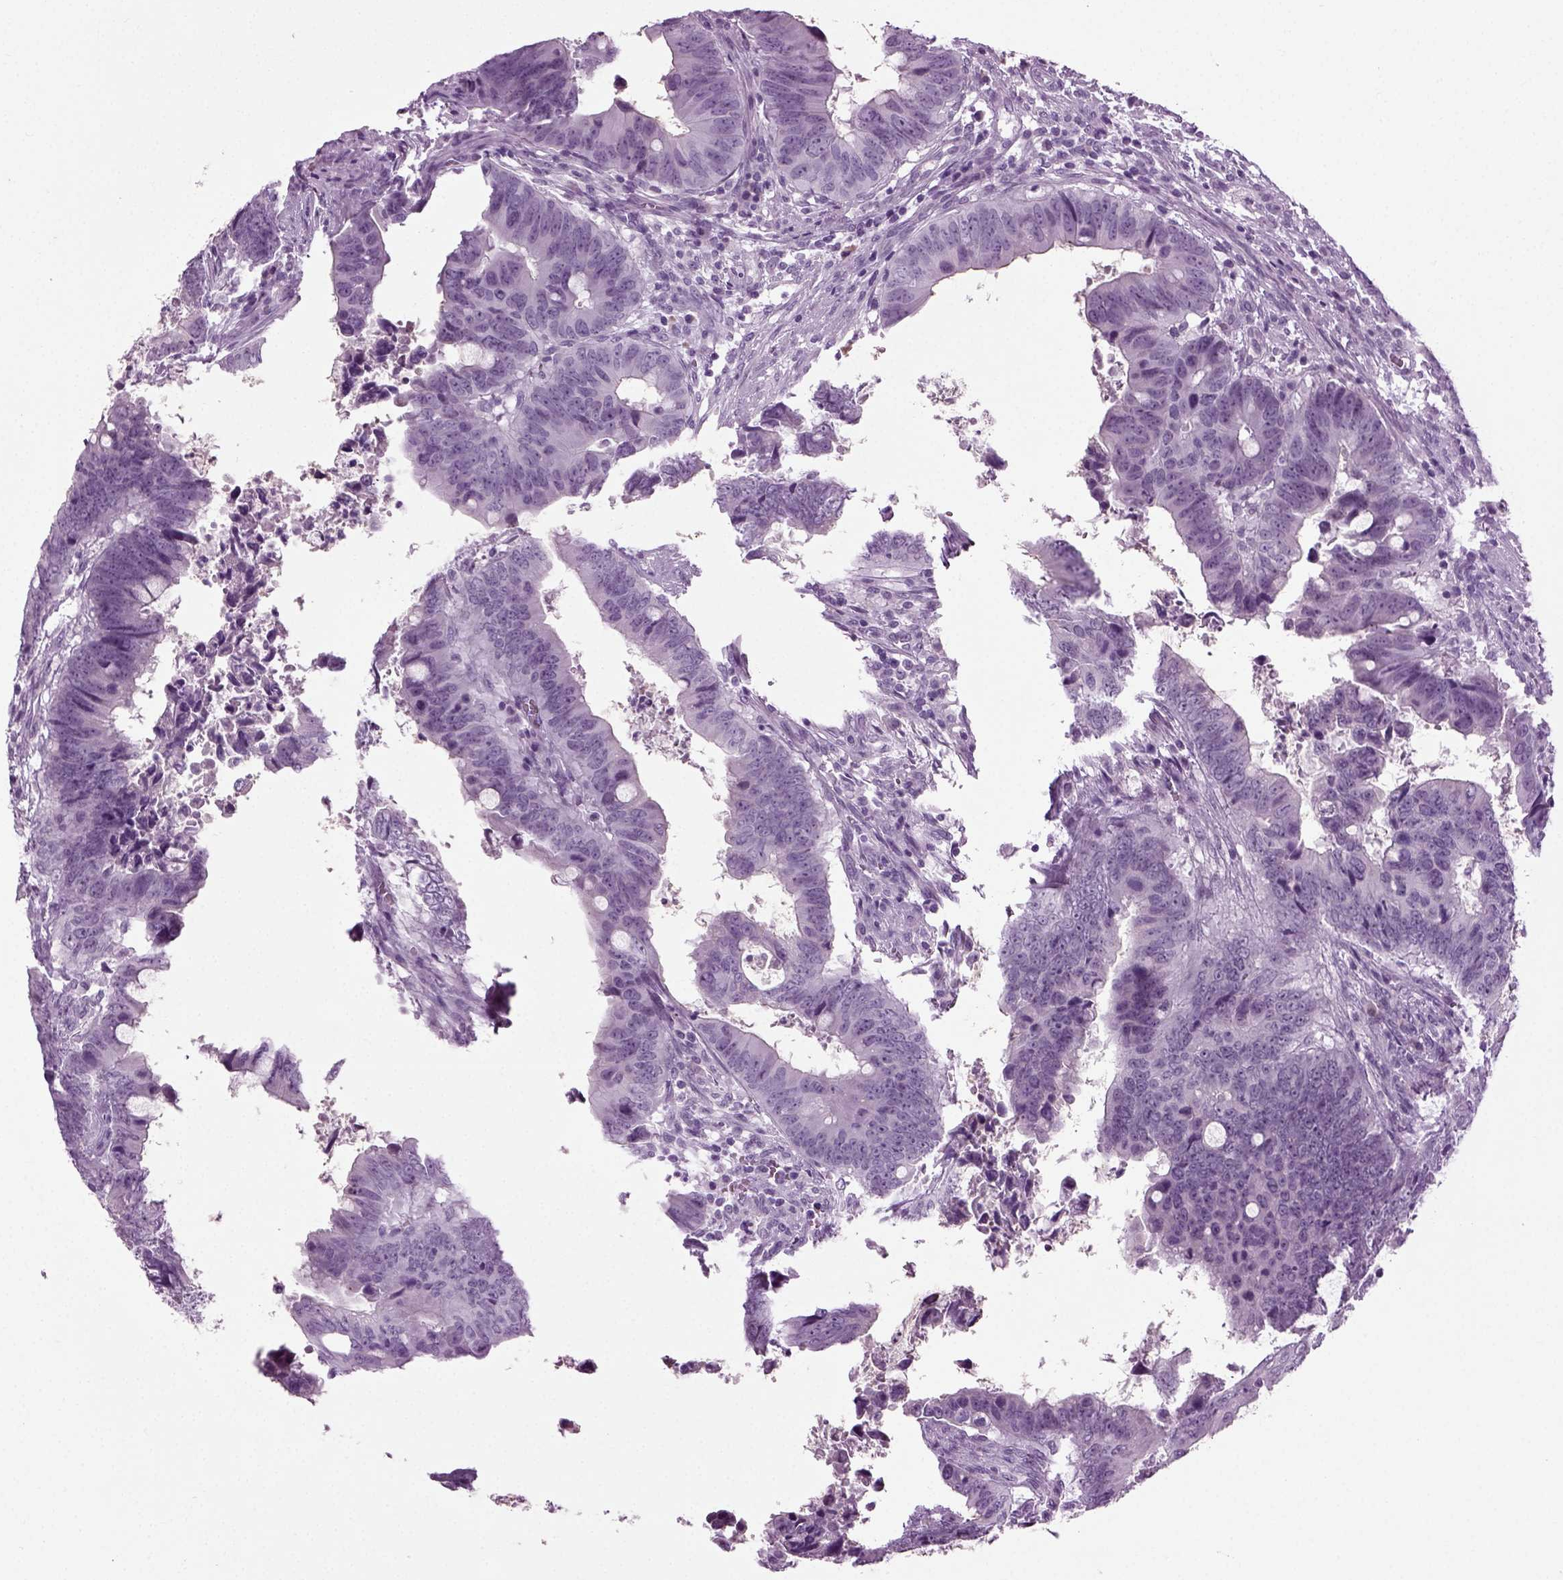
{"staining": {"intensity": "negative", "quantity": "none", "location": "none"}, "tissue": "colorectal cancer", "cell_type": "Tumor cells", "image_type": "cancer", "snomed": [{"axis": "morphology", "description": "Adenocarcinoma, NOS"}, {"axis": "topography", "description": "Colon"}], "caption": "Immunohistochemical staining of human colorectal adenocarcinoma reveals no significant positivity in tumor cells.", "gene": "PRLH", "patient": {"sex": "female", "age": 82}}